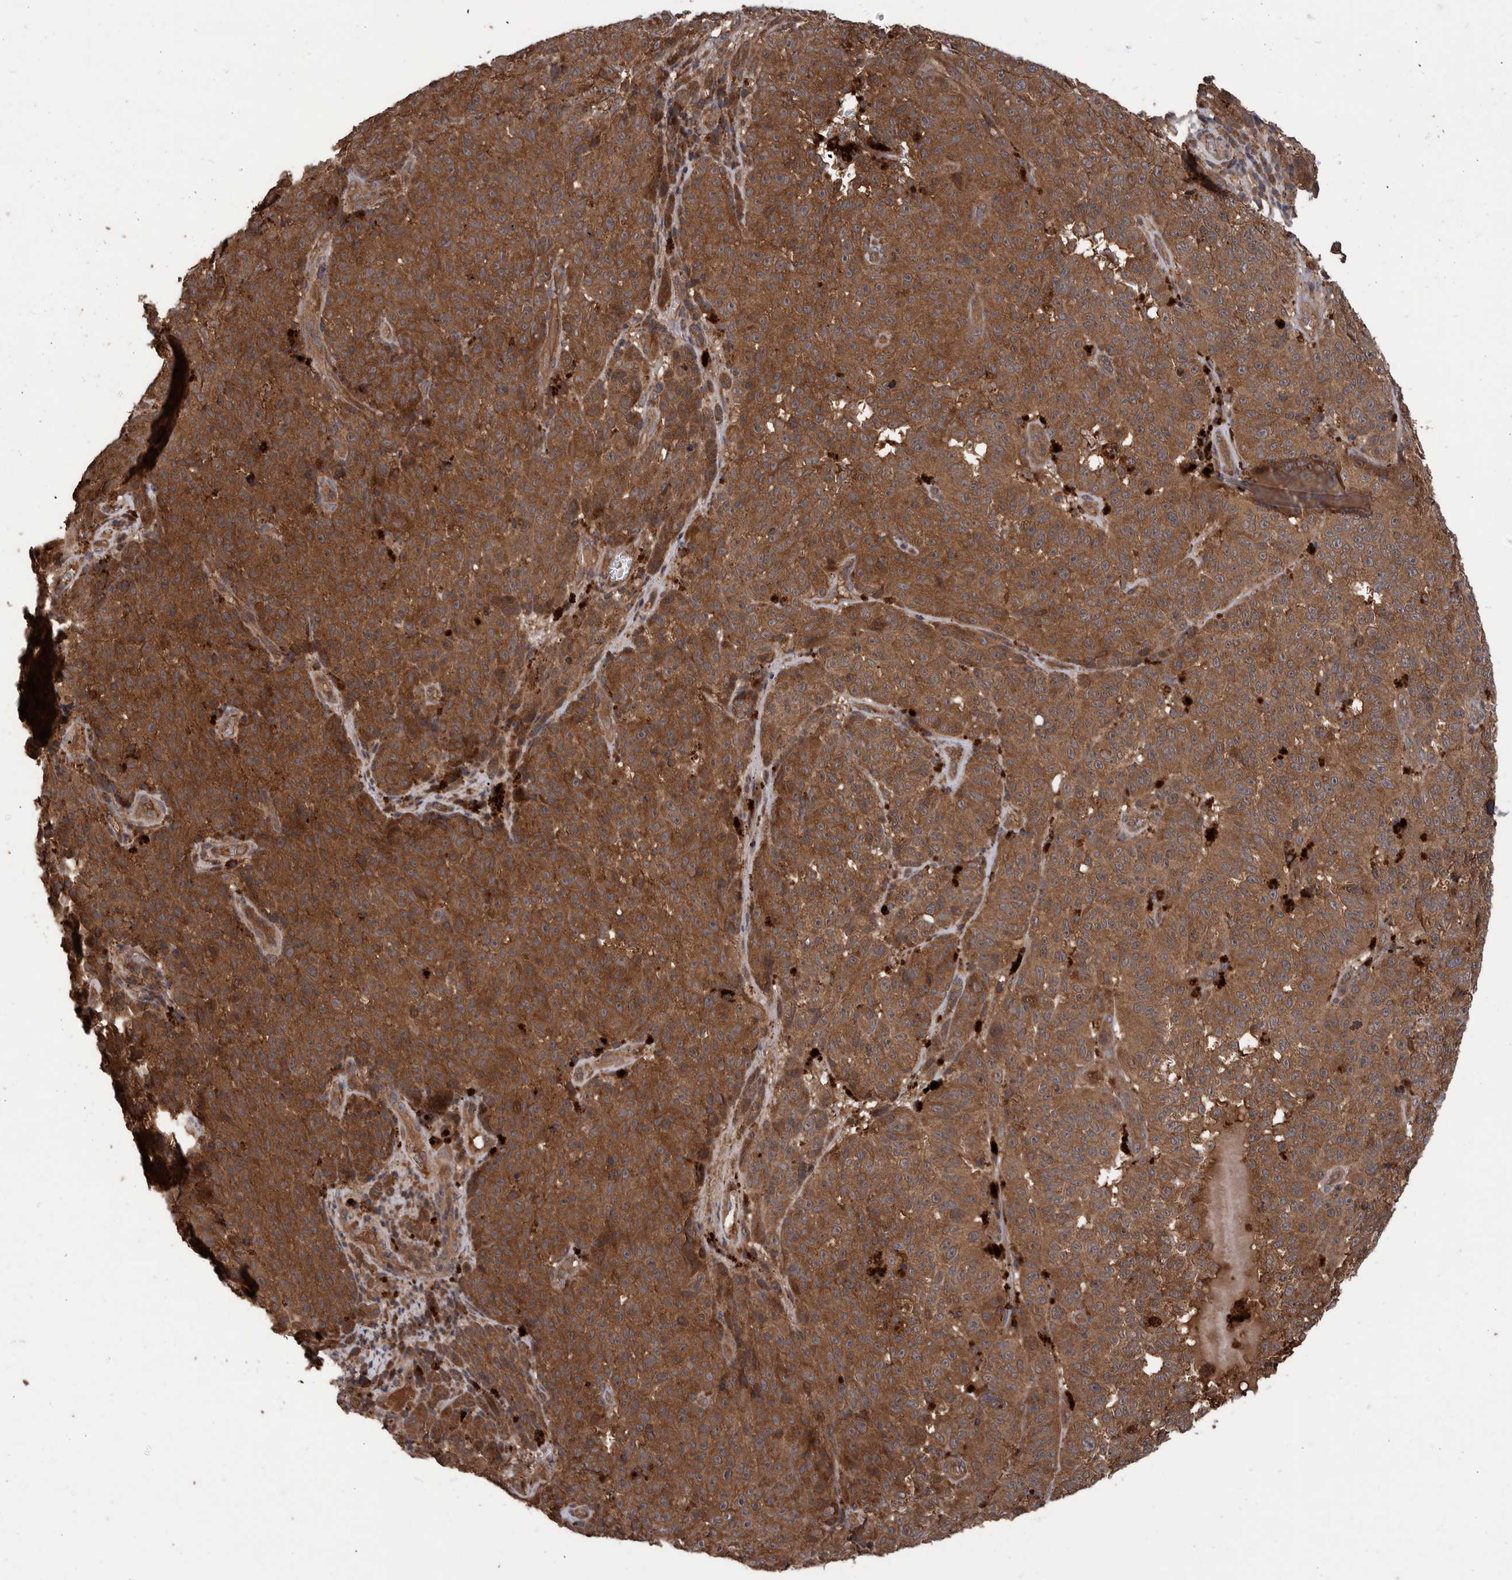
{"staining": {"intensity": "moderate", "quantity": ">75%", "location": "cytoplasmic/membranous"}, "tissue": "melanoma", "cell_type": "Tumor cells", "image_type": "cancer", "snomed": [{"axis": "morphology", "description": "Malignant melanoma, NOS"}, {"axis": "topography", "description": "Skin"}], "caption": "Immunohistochemical staining of human malignant melanoma shows medium levels of moderate cytoplasmic/membranous protein expression in approximately >75% of tumor cells. The protein is shown in brown color, while the nuclei are stained blue.", "gene": "VBP1", "patient": {"sex": "female", "age": 82}}